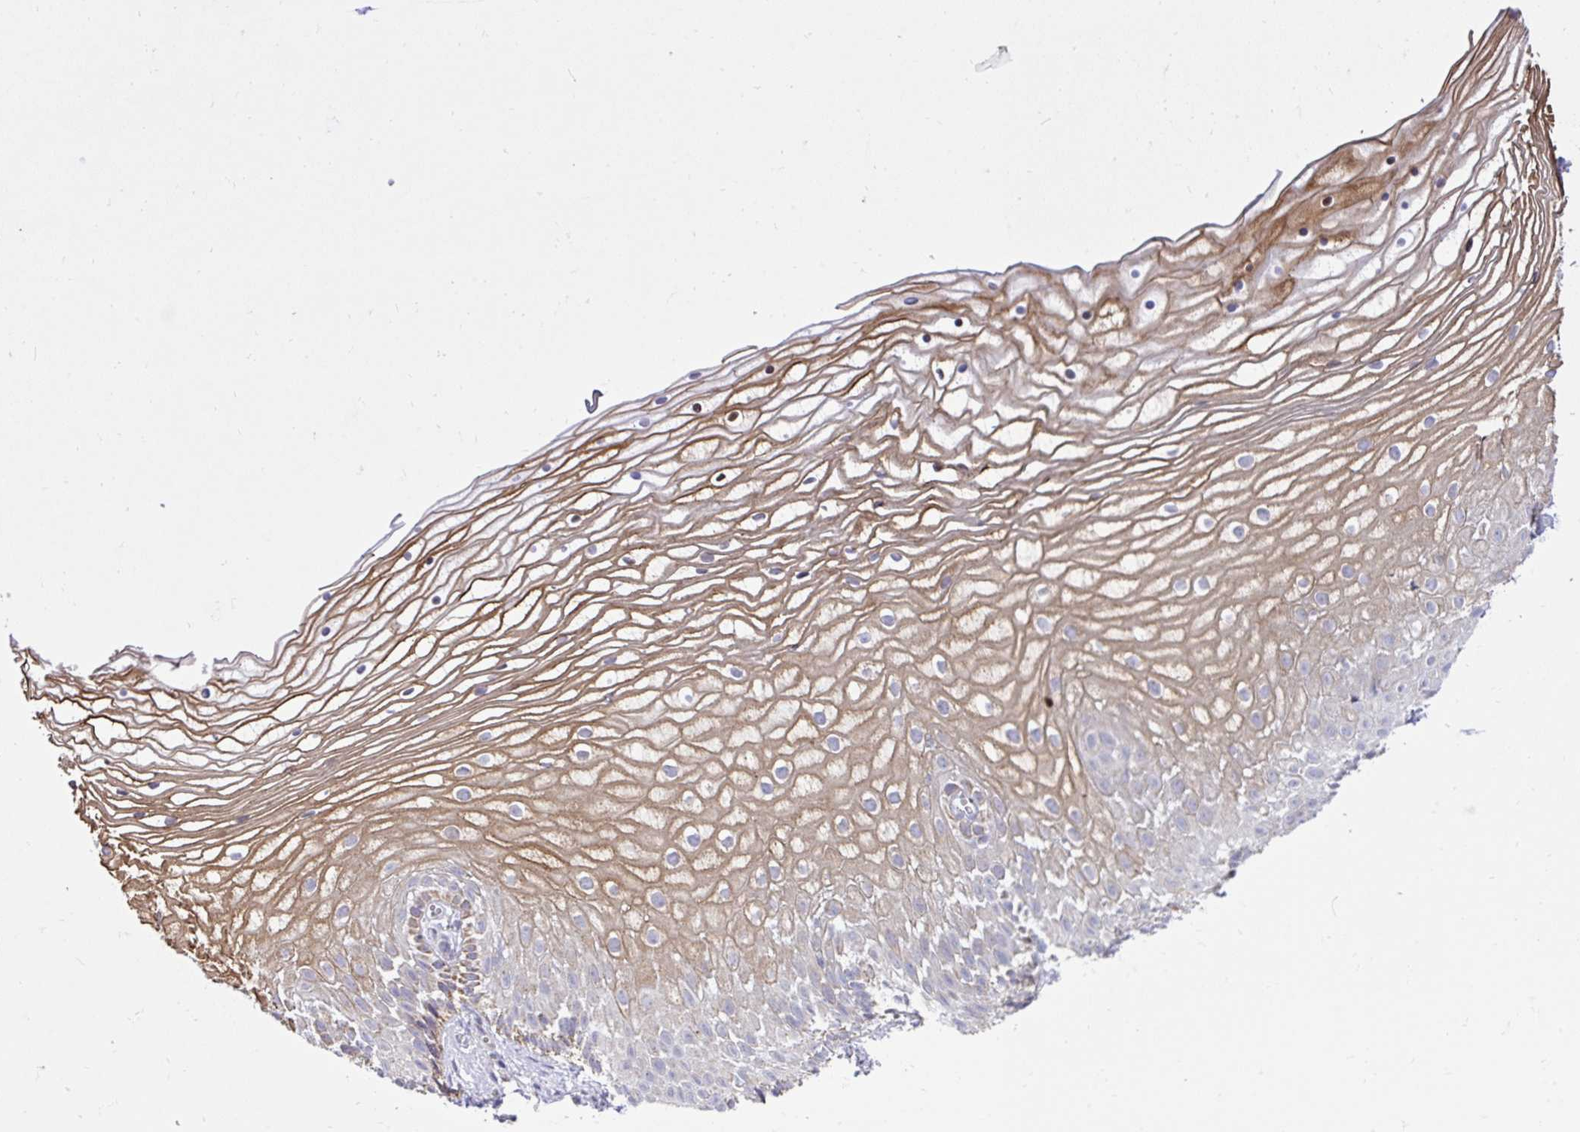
{"staining": {"intensity": "strong", "quantity": "25%-75%", "location": "cytoplasmic/membranous"}, "tissue": "vagina", "cell_type": "Squamous epithelial cells", "image_type": "normal", "snomed": [{"axis": "morphology", "description": "Normal tissue, NOS"}, {"axis": "topography", "description": "Vagina"}], "caption": "A photomicrograph of human vagina stained for a protein displays strong cytoplasmic/membranous brown staining in squamous epithelial cells.", "gene": "ZNF362", "patient": {"sex": "female", "age": 56}}